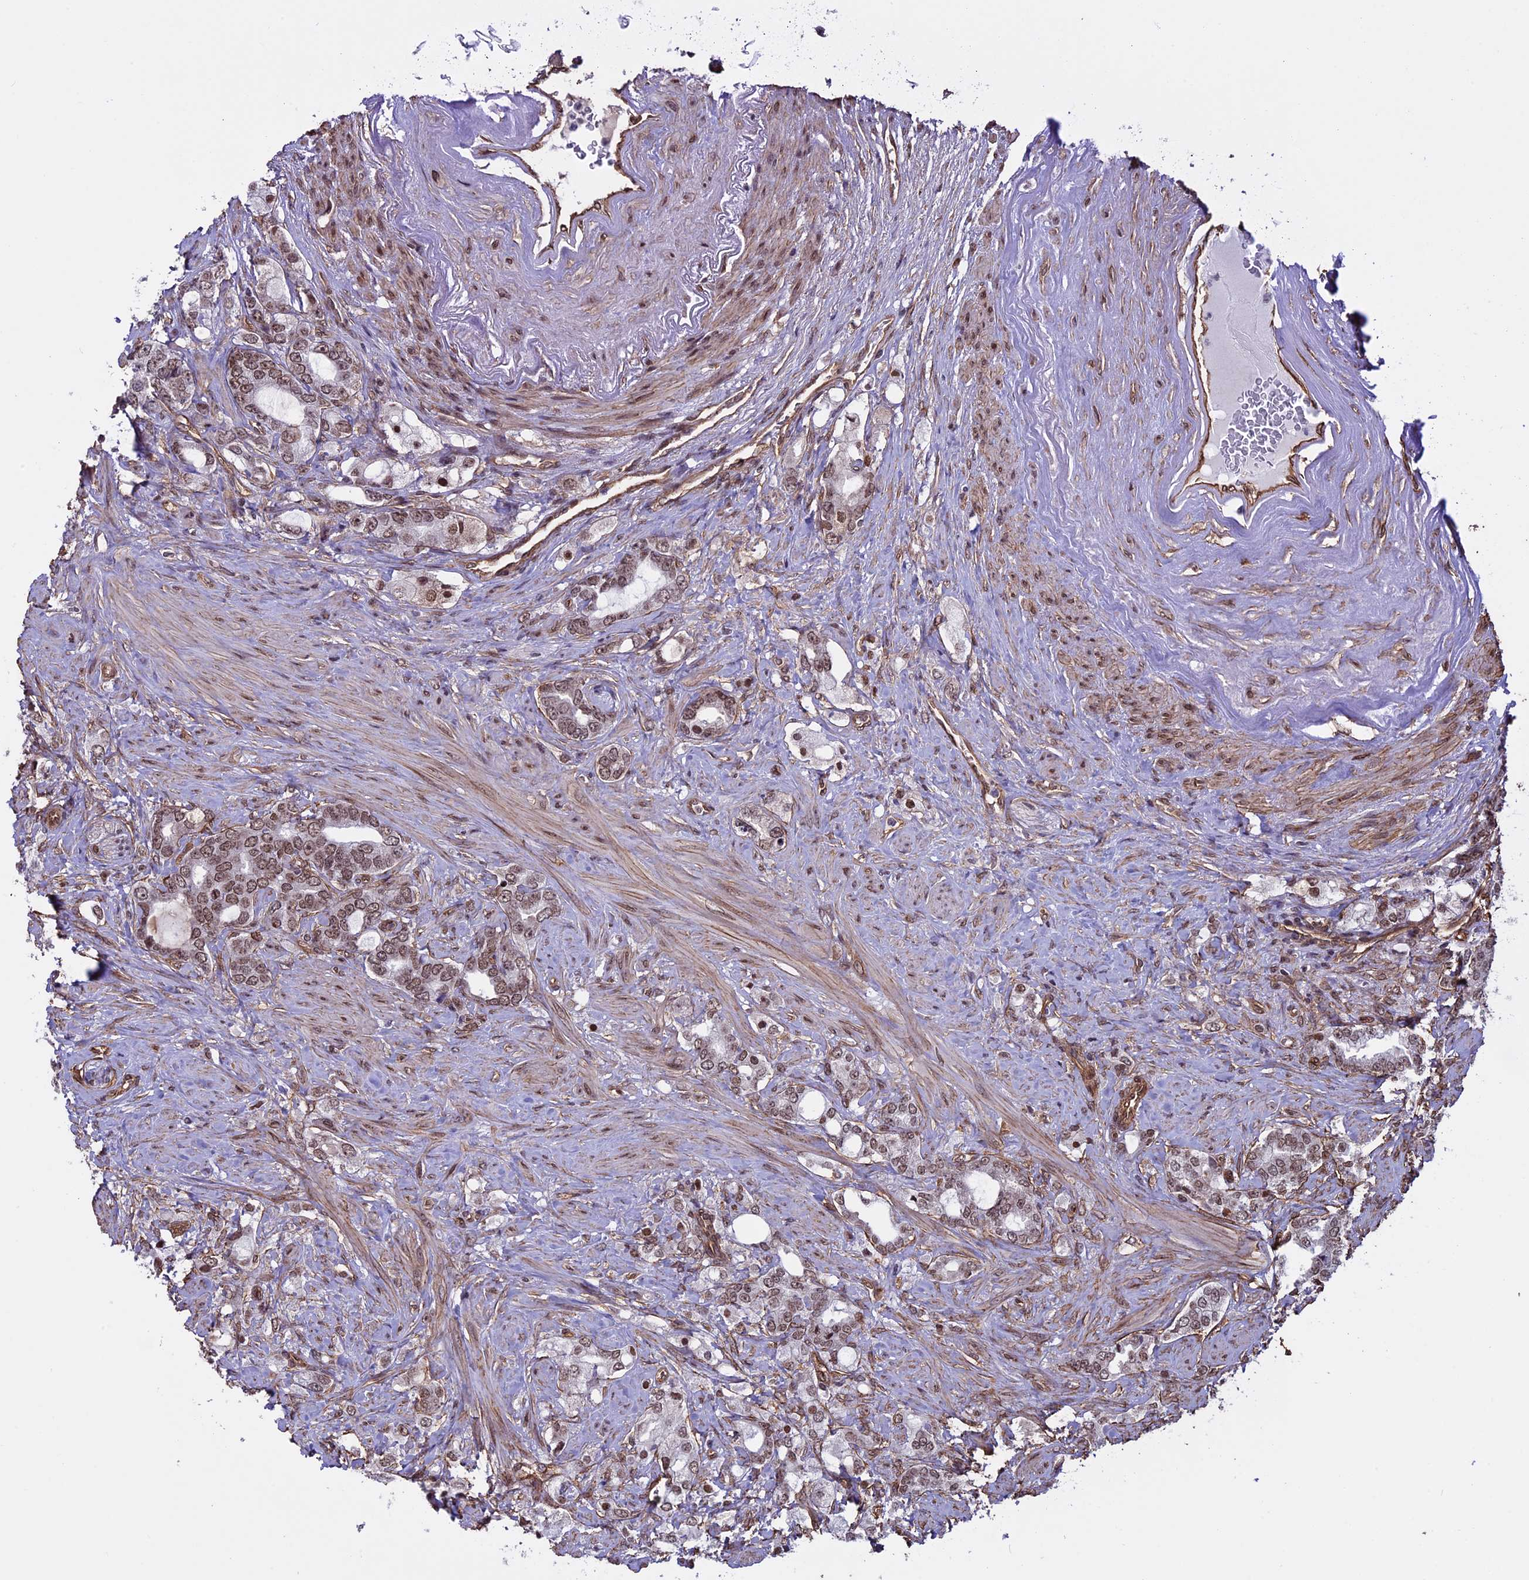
{"staining": {"intensity": "moderate", "quantity": ">75%", "location": "nuclear"}, "tissue": "prostate cancer", "cell_type": "Tumor cells", "image_type": "cancer", "snomed": [{"axis": "morphology", "description": "Adenocarcinoma, High grade"}, {"axis": "topography", "description": "Prostate"}], "caption": "Human adenocarcinoma (high-grade) (prostate) stained for a protein (brown) displays moderate nuclear positive staining in approximately >75% of tumor cells.", "gene": "MPHOSPH8", "patient": {"sex": "male", "age": 64}}